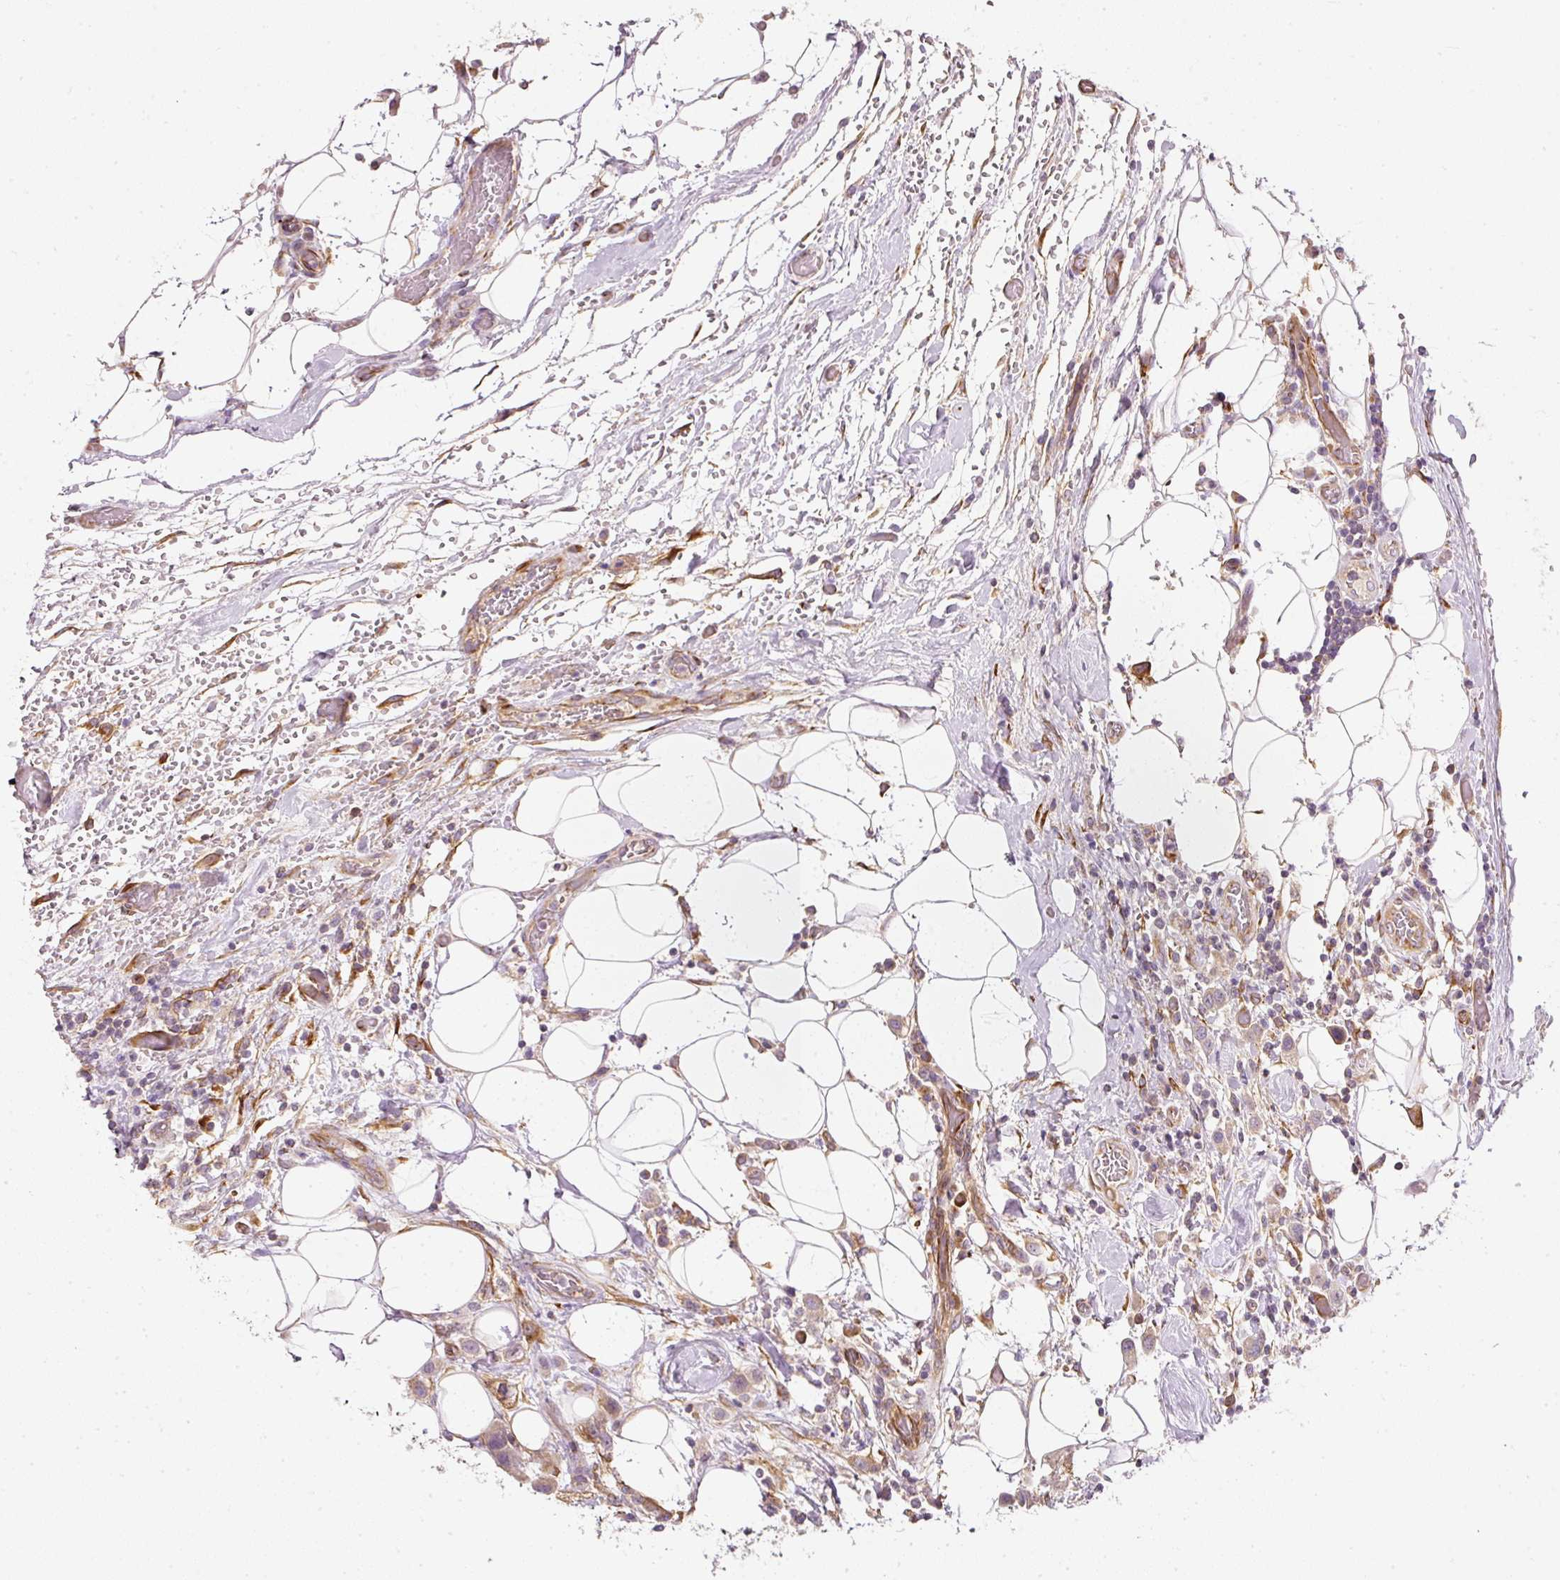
{"staining": {"intensity": "weak", "quantity": ">75%", "location": "cytoplasmic/membranous"}, "tissue": "urothelial cancer", "cell_type": "Tumor cells", "image_type": "cancer", "snomed": [{"axis": "morphology", "description": "Urothelial carcinoma, High grade"}, {"axis": "topography", "description": "Urinary bladder"}], "caption": "High-grade urothelial carcinoma stained with a protein marker exhibits weak staining in tumor cells.", "gene": "RNF167", "patient": {"sex": "male", "age": 50}}